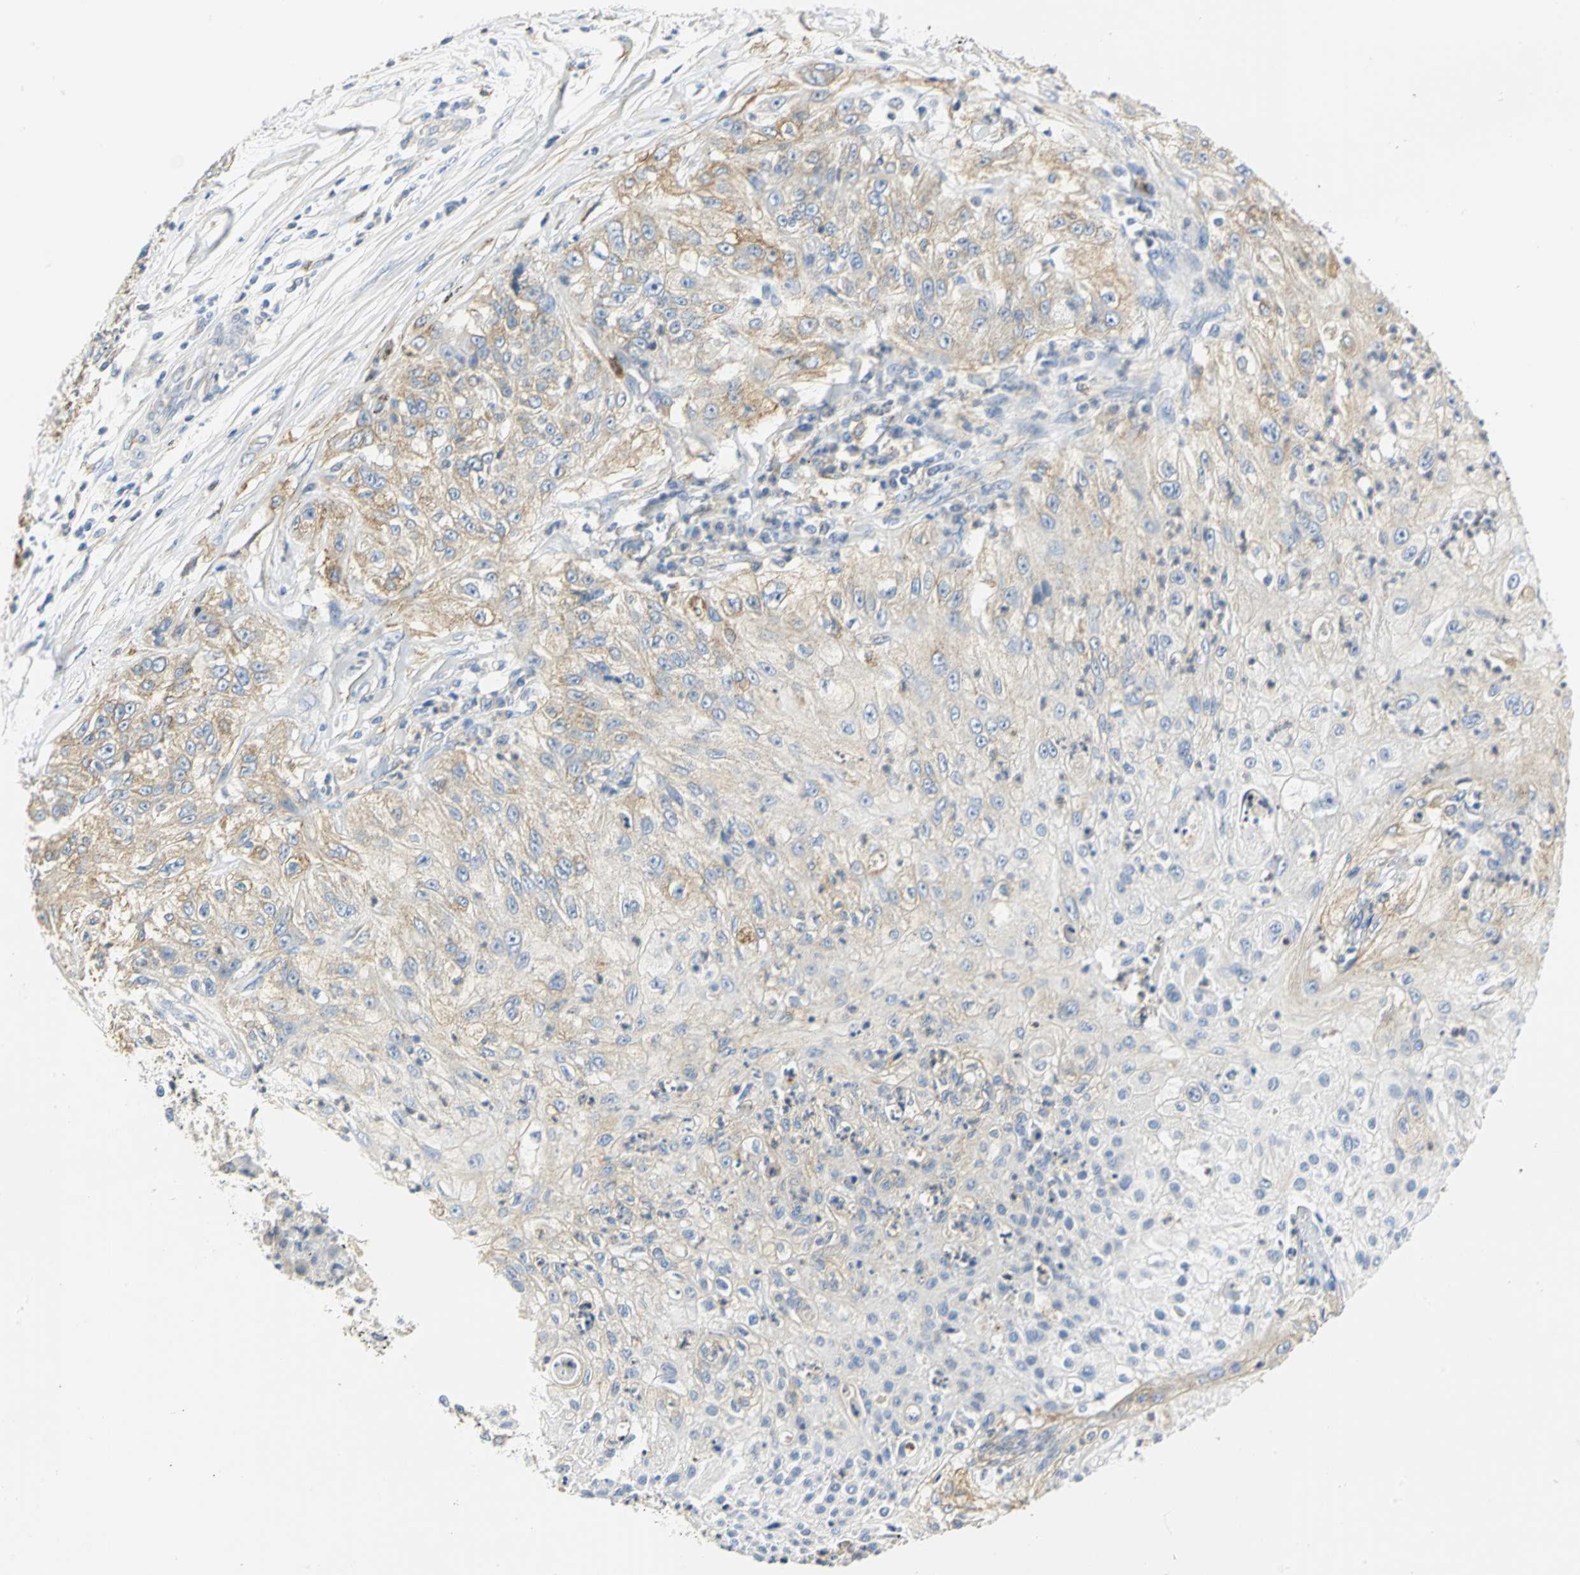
{"staining": {"intensity": "weak", "quantity": "25%-75%", "location": "cytoplasmic/membranous"}, "tissue": "lung cancer", "cell_type": "Tumor cells", "image_type": "cancer", "snomed": [{"axis": "morphology", "description": "Inflammation, NOS"}, {"axis": "morphology", "description": "Squamous cell carcinoma, NOS"}, {"axis": "topography", "description": "Lymph node"}, {"axis": "topography", "description": "Soft tissue"}, {"axis": "topography", "description": "Lung"}], "caption": "Immunohistochemical staining of human lung squamous cell carcinoma demonstrates weak cytoplasmic/membranous protein staining in approximately 25%-75% of tumor cells. Immunohistochemistry (ihc) stains the protein of interest in brown and the nuclei are stained blue.", "gene": "GNRH2", "patient": {"sex": "male", "age": 66}}